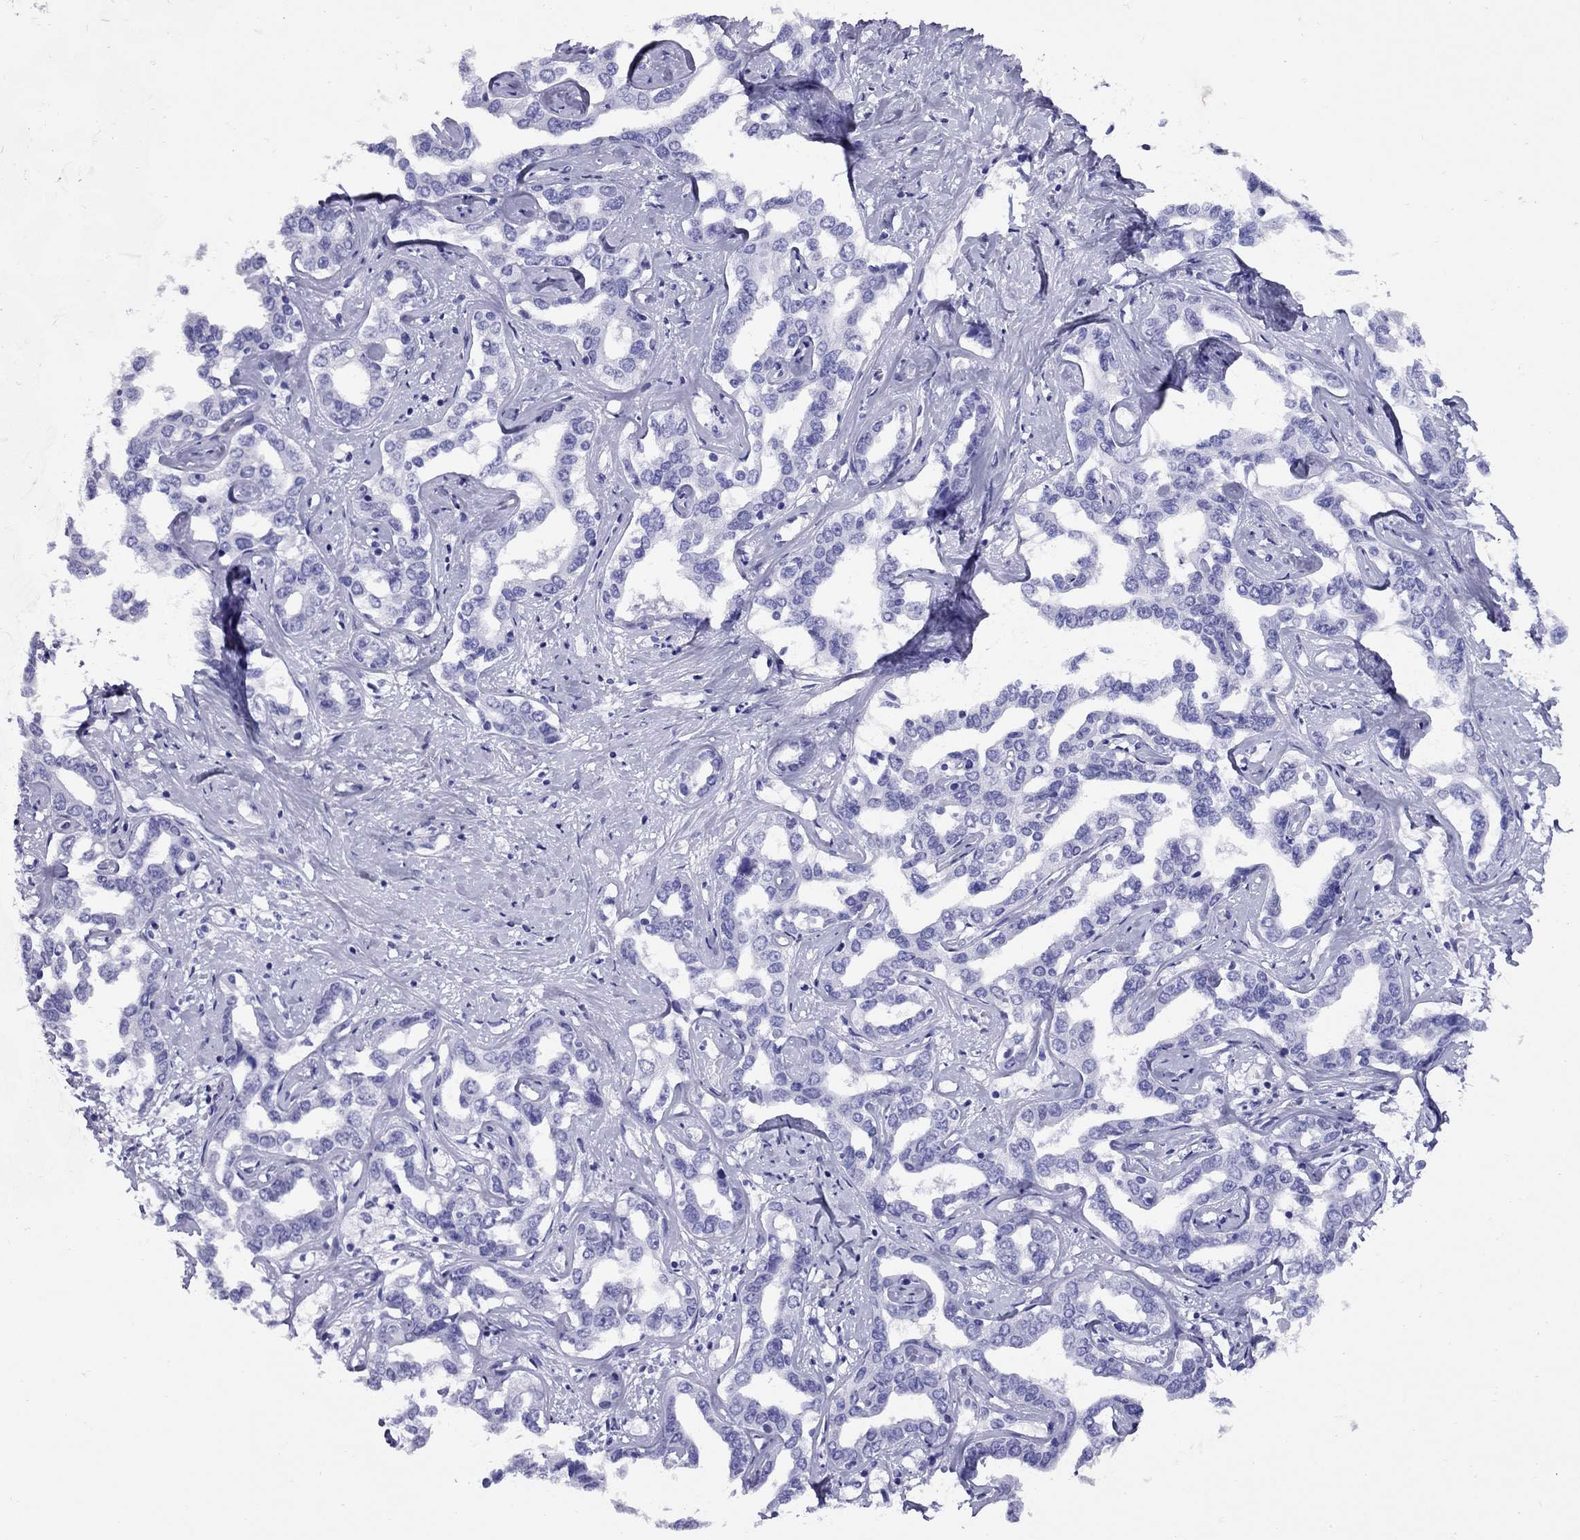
{"staining": {"intensity": "negative", "quantity": "none", "location": "none"}, "tissue": "liver cancer", "cell_type": "Tumor cells", "image_type": "cancer", "snomed": [{"axis": "morphology", "description": "Cholangiocarcinoma"}, {"axis": "topography", "description": "Liver"}], "caption": "This photomicrograph is of liver cancer (cholangiocarcinoma) stained with immunohistochemistry (IHC) to label a protein in brown with the nuclei are counter-stained blue. There is no expression in tumor cells.", "gene": "AVPR1B", "patient": {"sex": "male", "age": 59}}